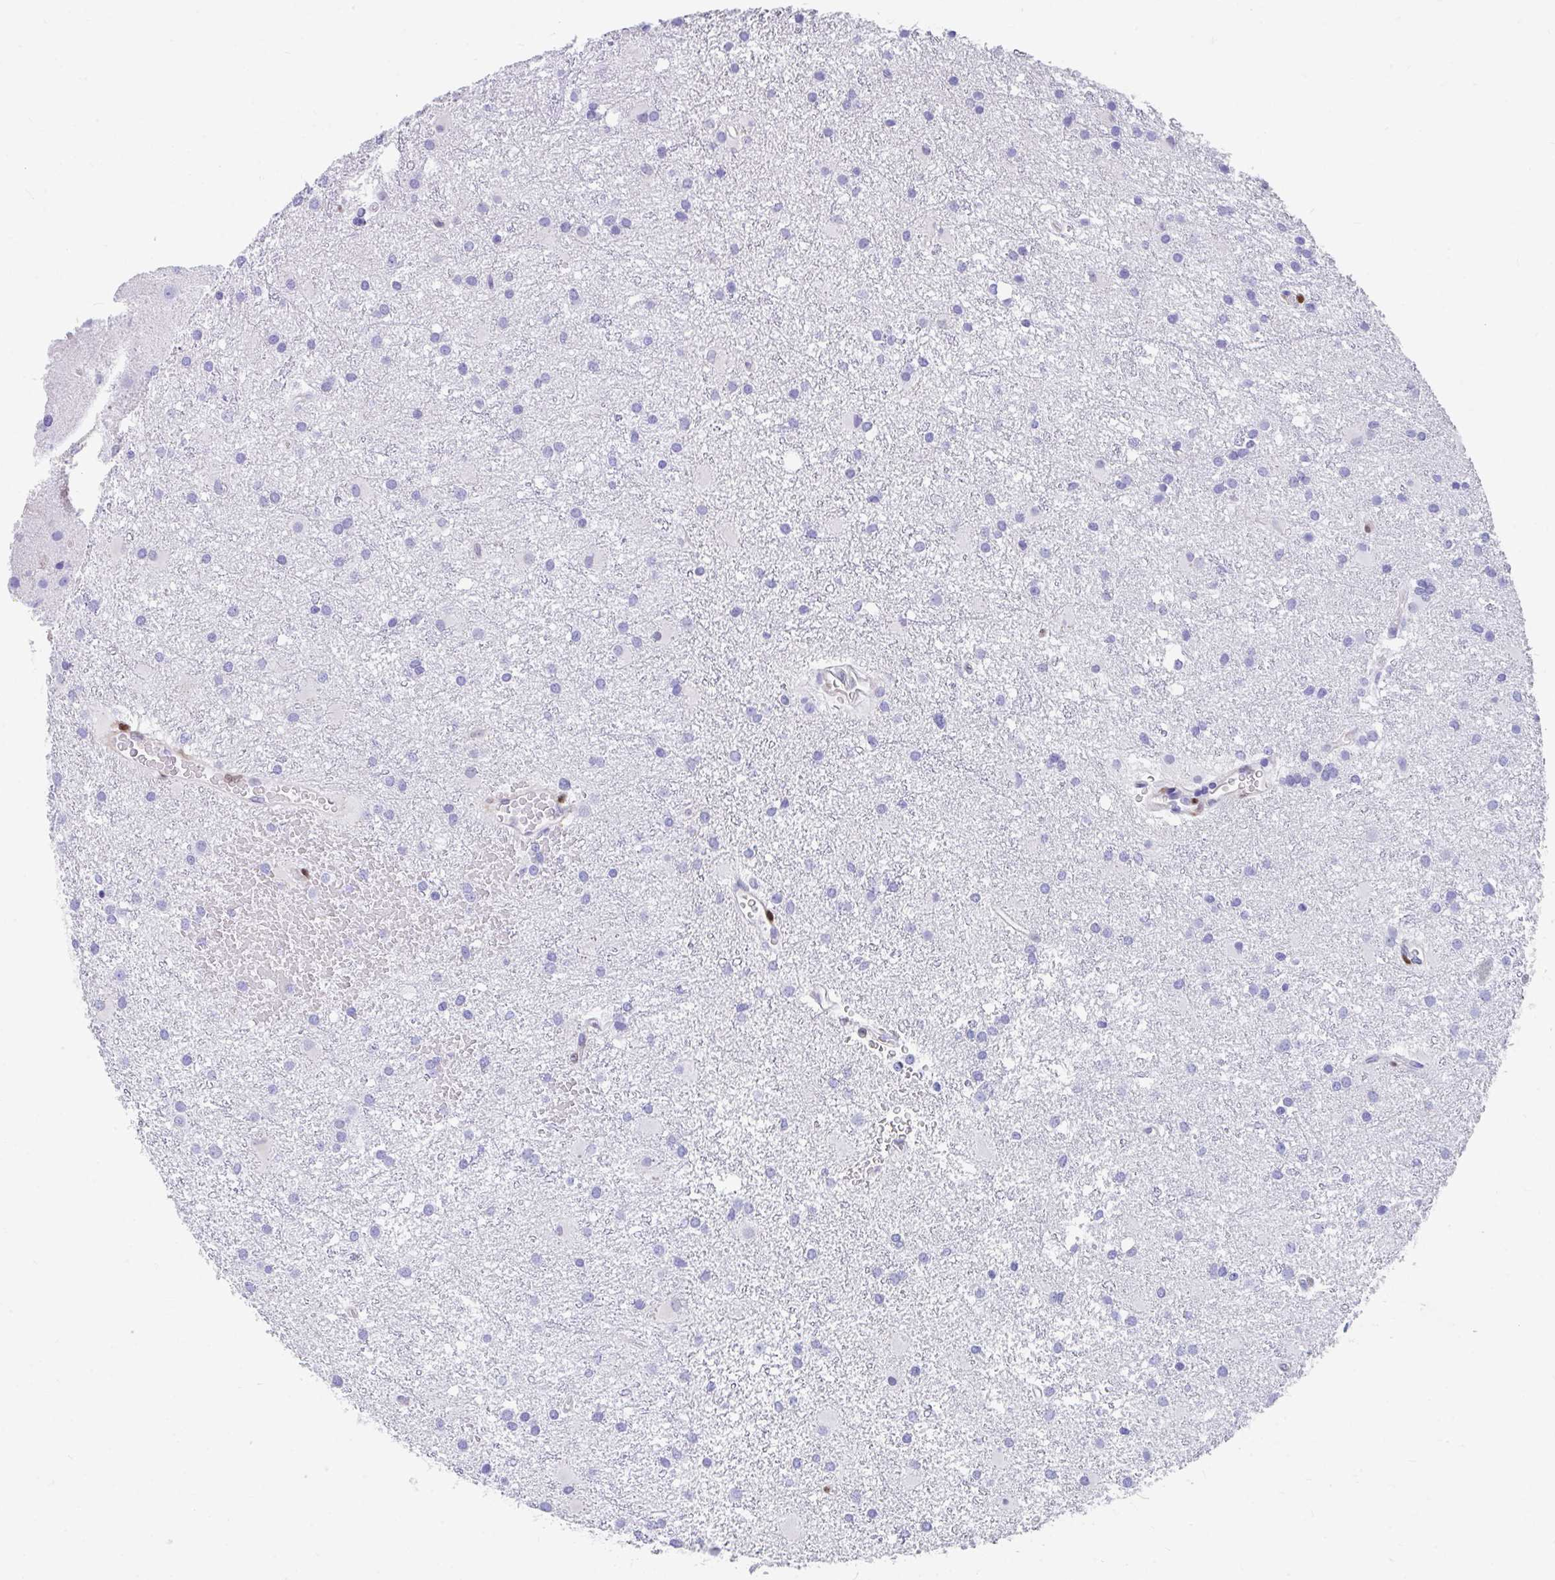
{"staining": {"intensity": "negative", "quantity": "none", "location": "none"}, "tissue": "glioma", "cell_type": "Tumor cells", "image_type": "cancer", "snomed": [{"axis": "morphology", "description": "Glioma, malignant, High grade"}, {"axis": "topography", "description": "Brain"}], "caption": "The image shows no staining of tumor cells in malignant glioma (high-grade).", "gene": "RBPMS", "patient": {"sex": "male", "age": 55}}